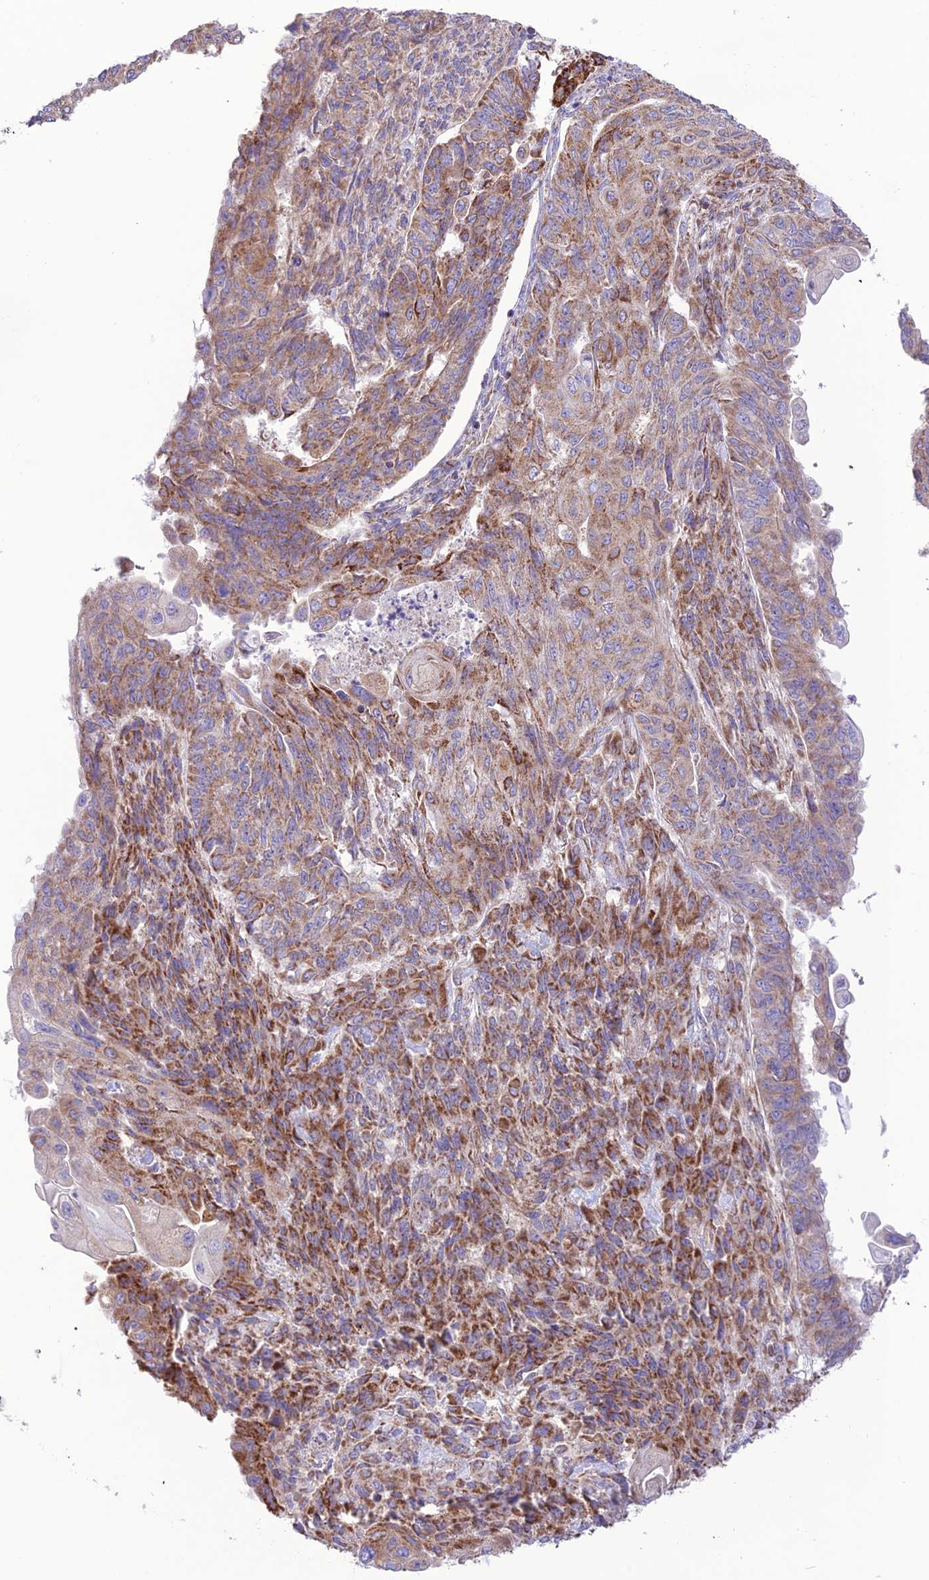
{"staining": {"intensity": "moderate", "quantity": ">75%", "location": "cytoplasmic/membranous"}, "tissue": "endometrial cancer", "cell_type": "Tumor cells", "image_type": "cancer", "snomed": [{"axis": "morphology", "description": "Adenocarcinoma, NOS"}, {"axis": "topography", "description": "Endometrium"}], "caption": "Brown immunohistochemical staining in human endometrial adenocarcinoma displays moderate cytoplasmic/membranous expression in approximately >75% of tumor cells.", "gene": "UAP1L1", "patient": {"sex": "female", "age": 32}}